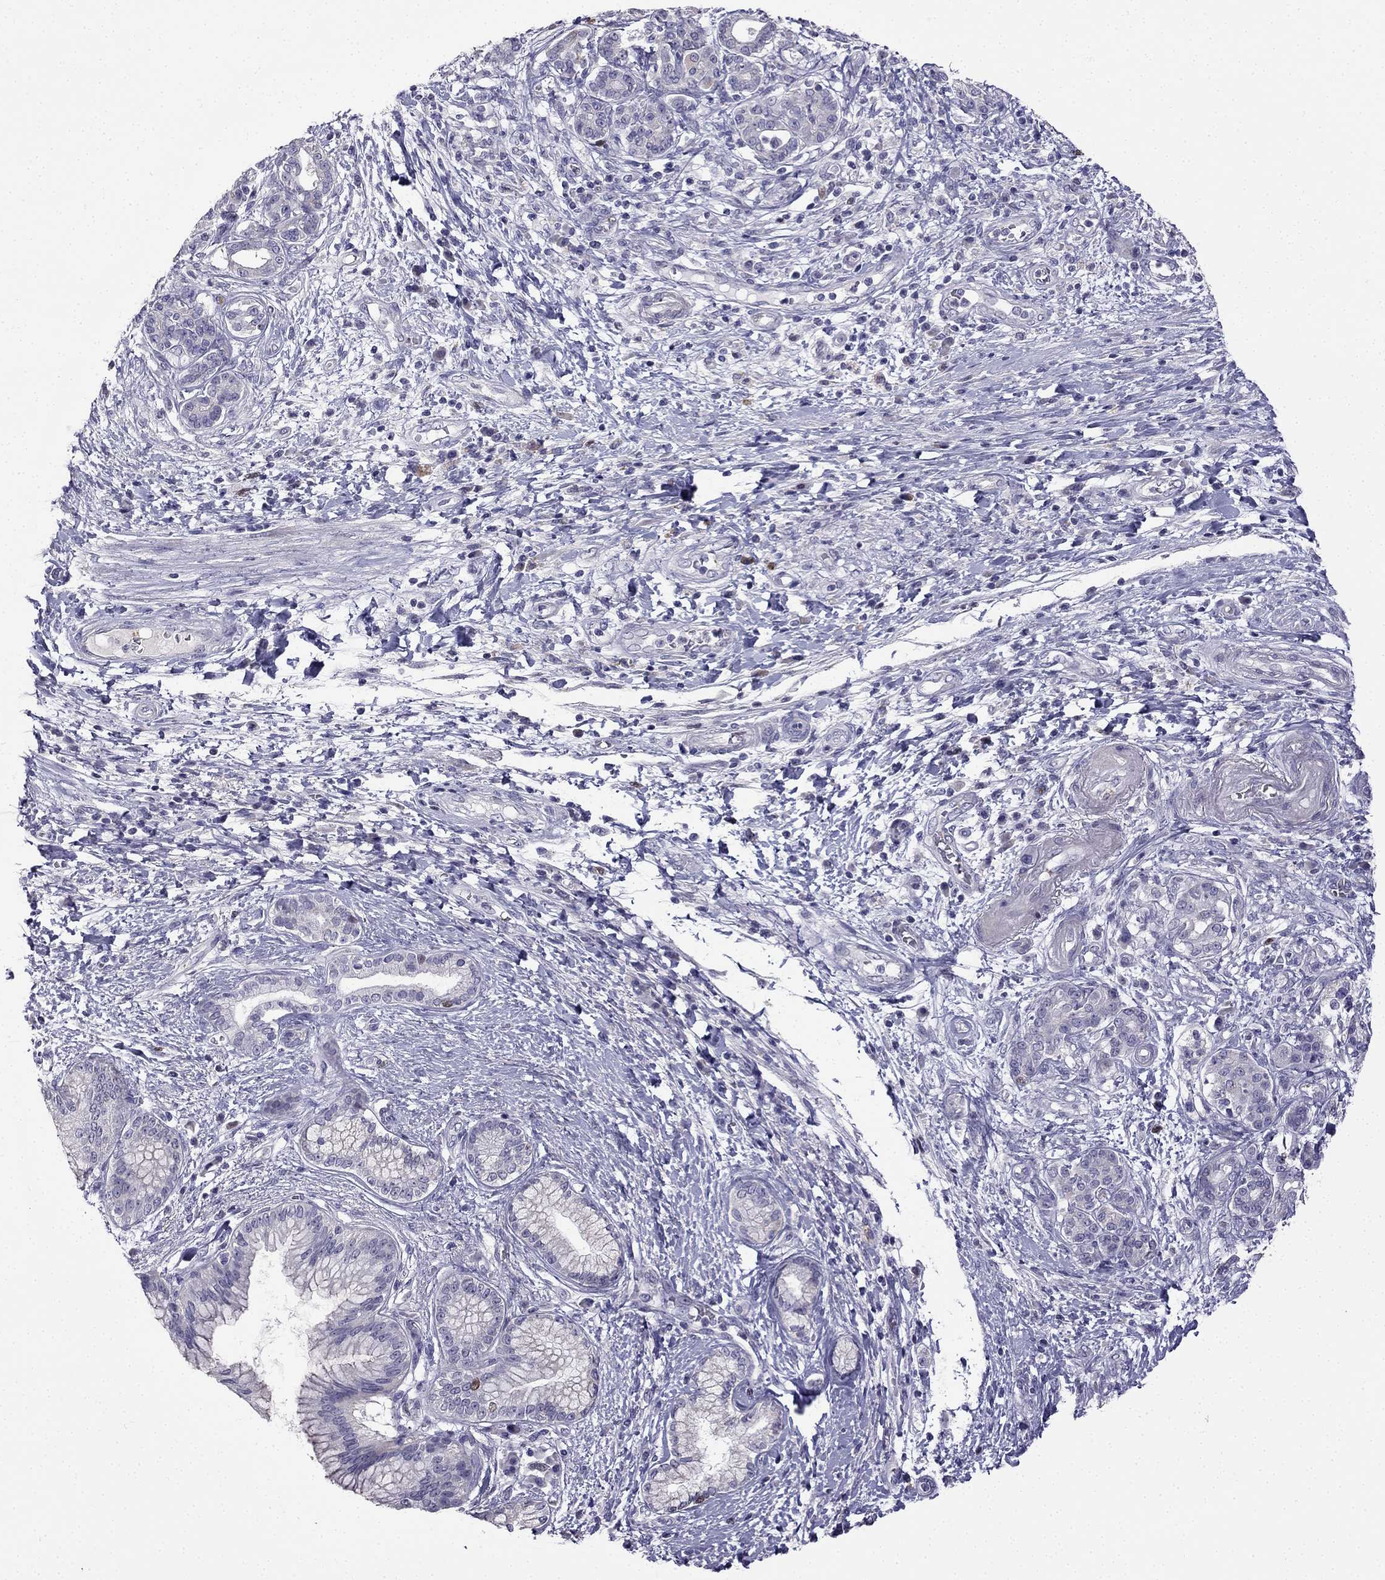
{"staining": {"intensity": "negative", "quantity": "none", "location": "none"}, "tissue": "pancreatic cancer", "cell_type": "Tumor cells", "image_type": "cancer", "snomed": [{"axis": "morphology", "description": "Adenocarcinoma, NOS"}, {"axis": "topography", "description": "Pancreas"}], "caption": "A micrograph of human pancreatic cancer (adenocarcinoma) is negative for staining in tumor cells.", "gene": "UHRF1", "patient": {"sex": "female", "age": 73}}